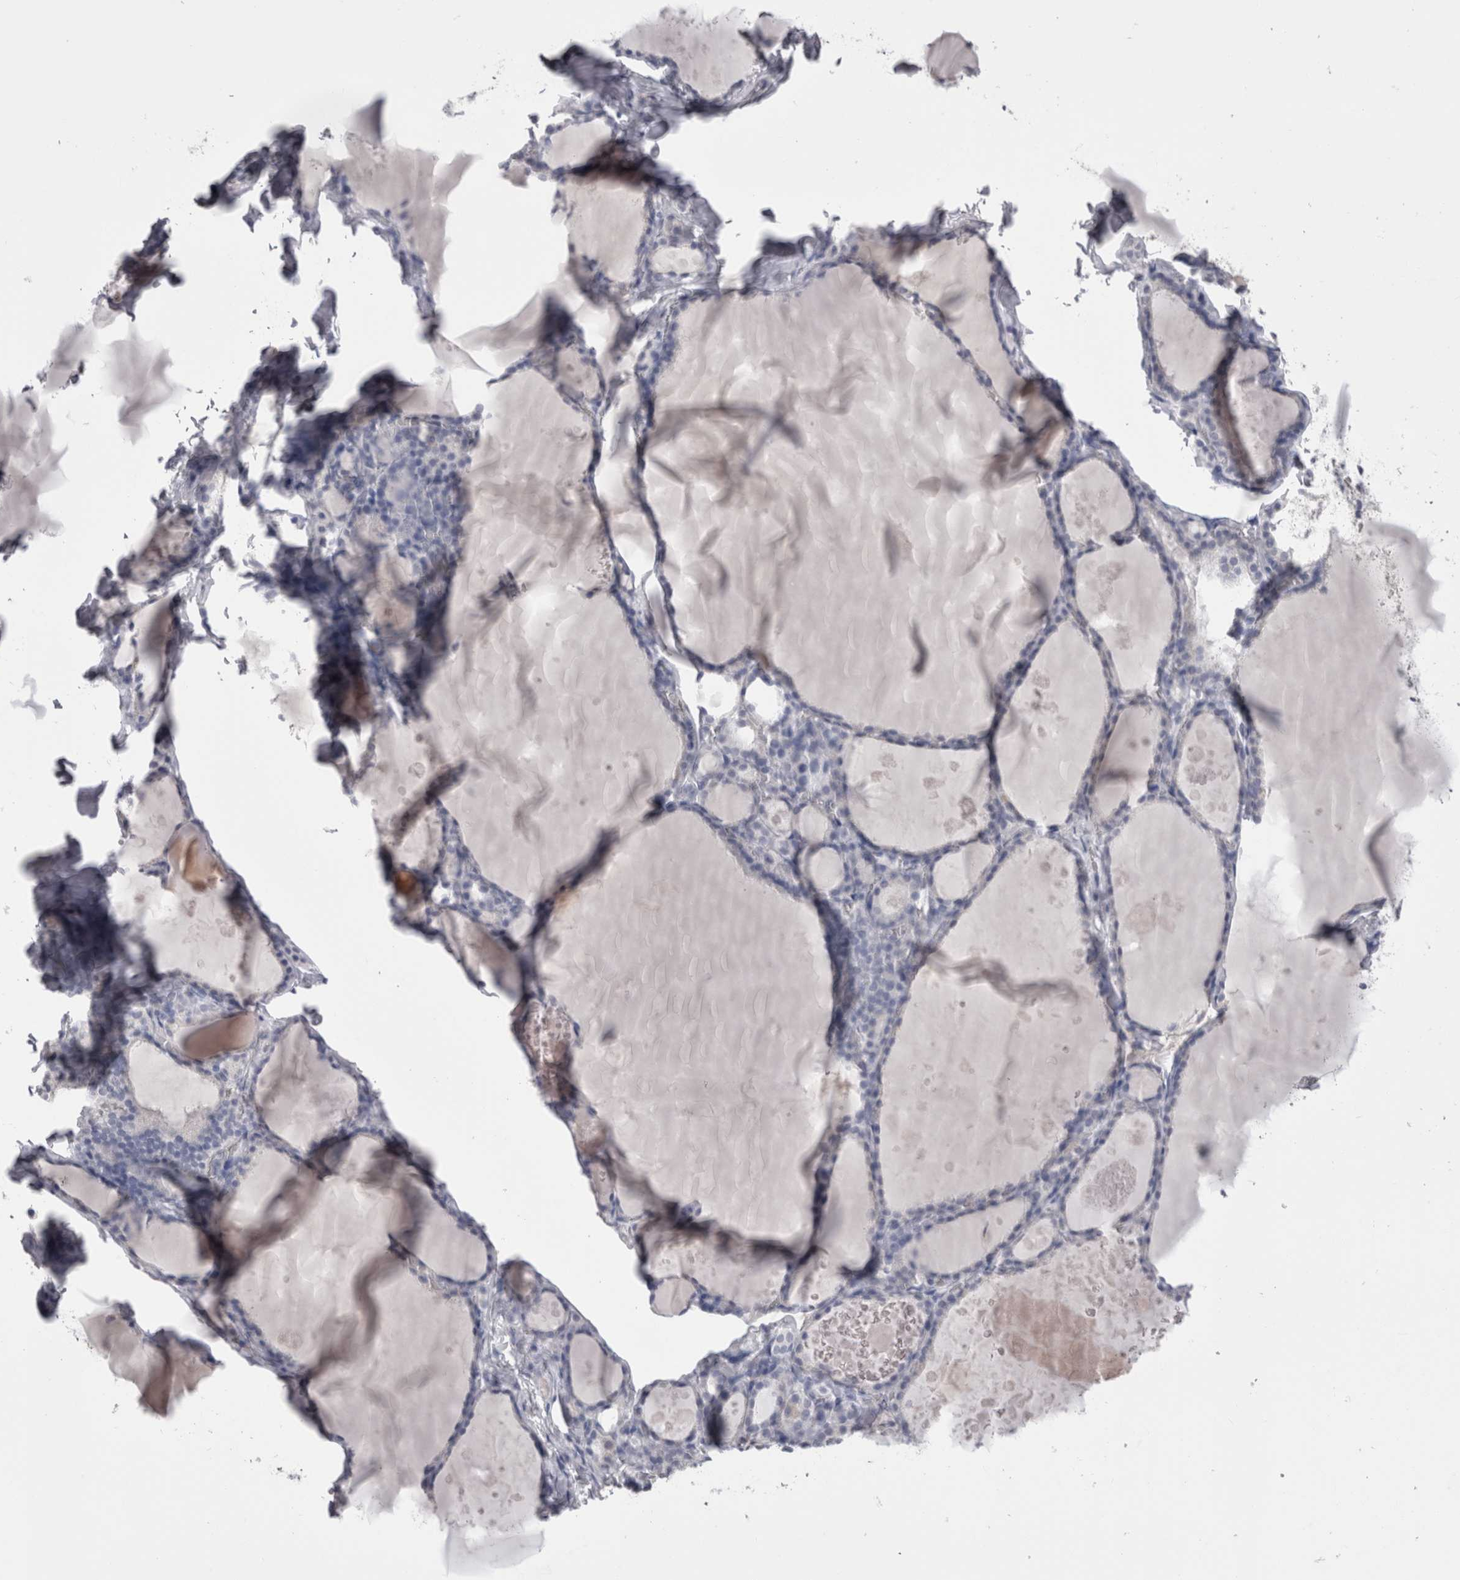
{"staining": {"intensity": "negative", "quantity": "none", "location": "none"}, "tissue": "thyroid gland", "cell_type": "Glandular cells", "image_type": "normal", "snomed": [{"axis": "morphology", "description": "Normal tissue, NOS"}, {"axis": "topography", "description": "Thyroid gland"}], "caption": "This is an immunohistochemistry photomicrograph of normal human thyroid gland. There is no staining in glandular cells.", "gene": "CDHR5", "patient": {"sex": "male", "age": 56}}